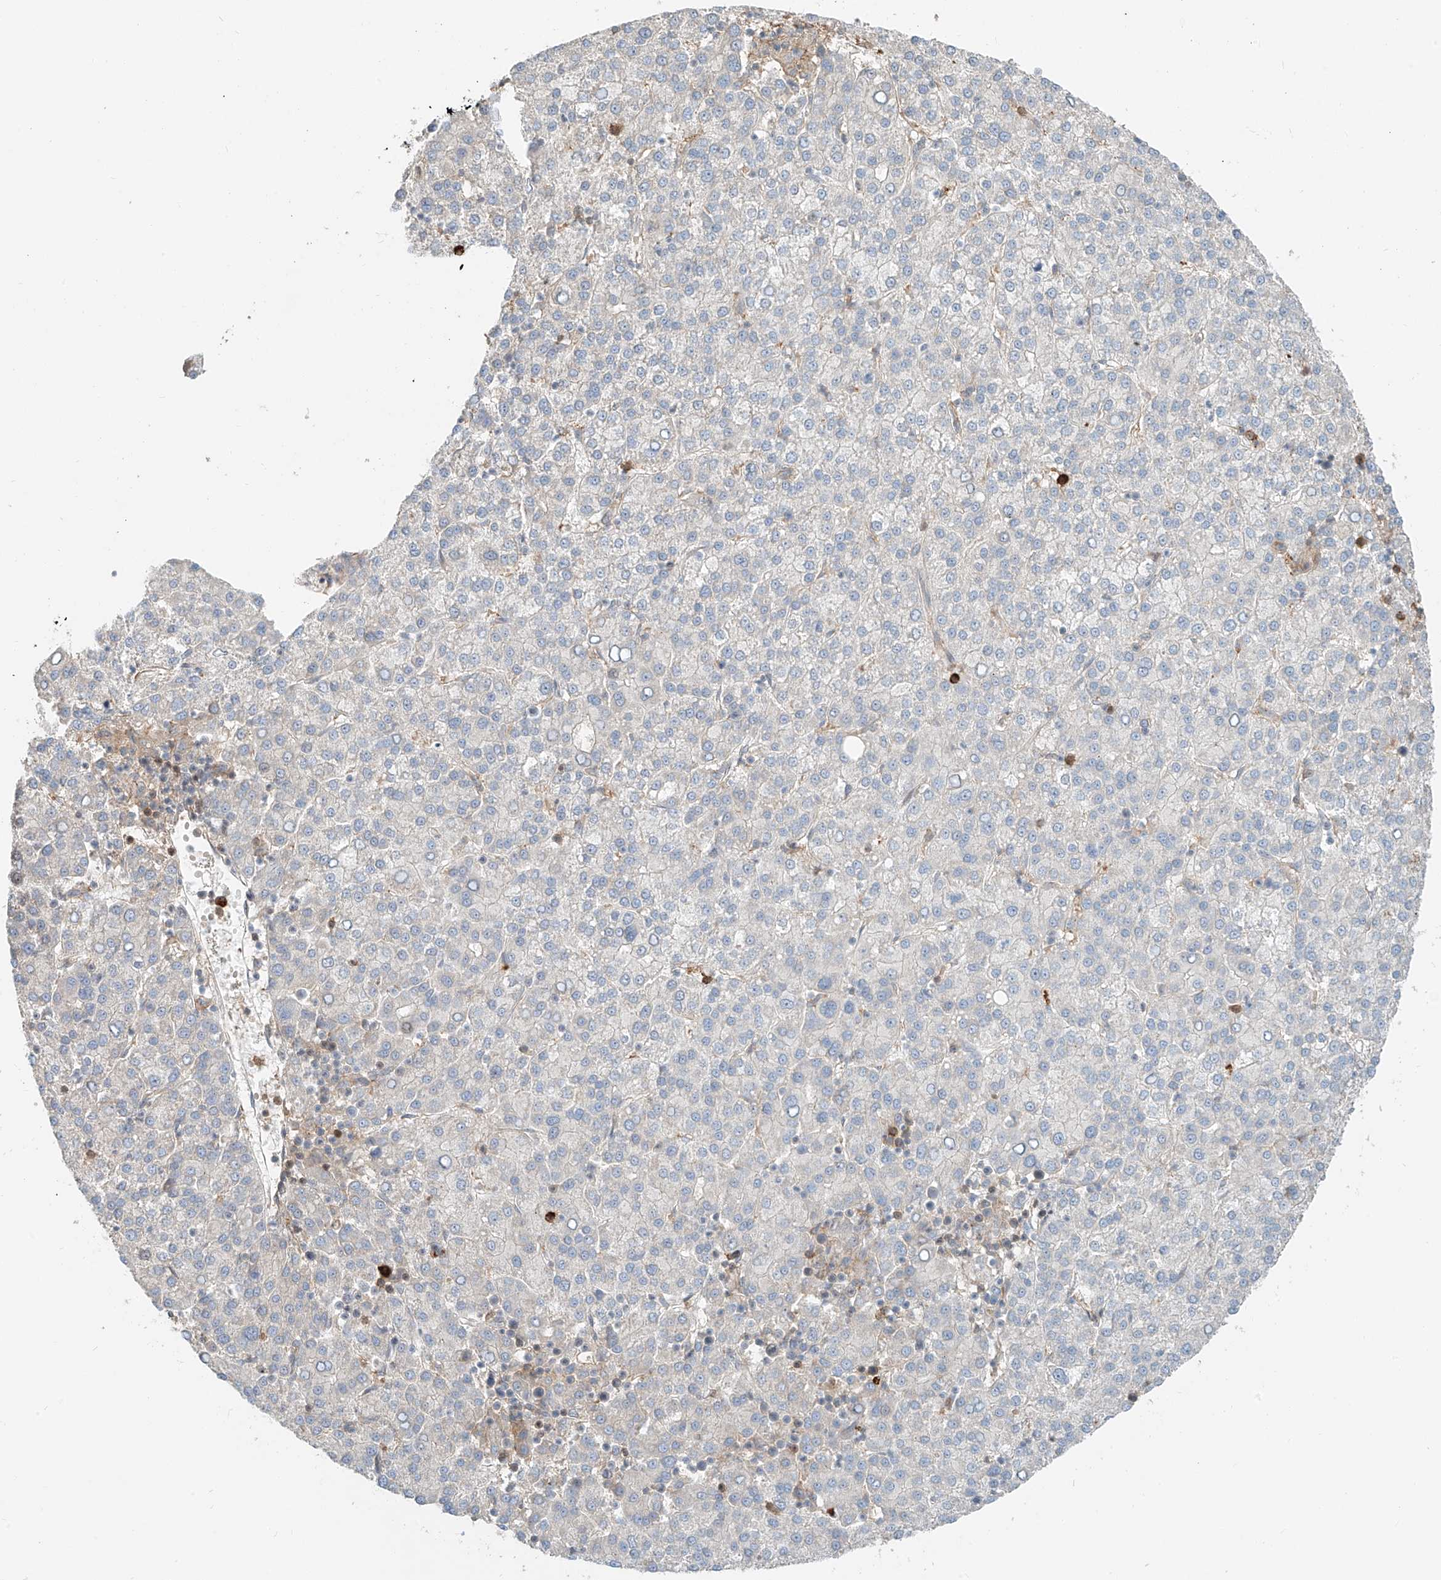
{"staining": {"intensity": "weak", "quantity": "<25%", "location": "cytoplasmic/membranous"}, "tissue": "liver cancer", "cell_type": "Tumor cells", "image_type": "cancer", "snomed": [{"axis": "morphology", "description": "Carcinoma, Hepatocellular, NOS"}, {"axis": "topography", "description": "Liver"}], "caption": "Immunohistochemistry (IHC) photomicrograph of neoplastic tissue: human liver cancer (hepatocellular carcinoma) stained with DAB demonstrates no significant protein positivity in tumor cells.", "gene": "CEP162", "patient": {"sex": "female", "age": 58}}